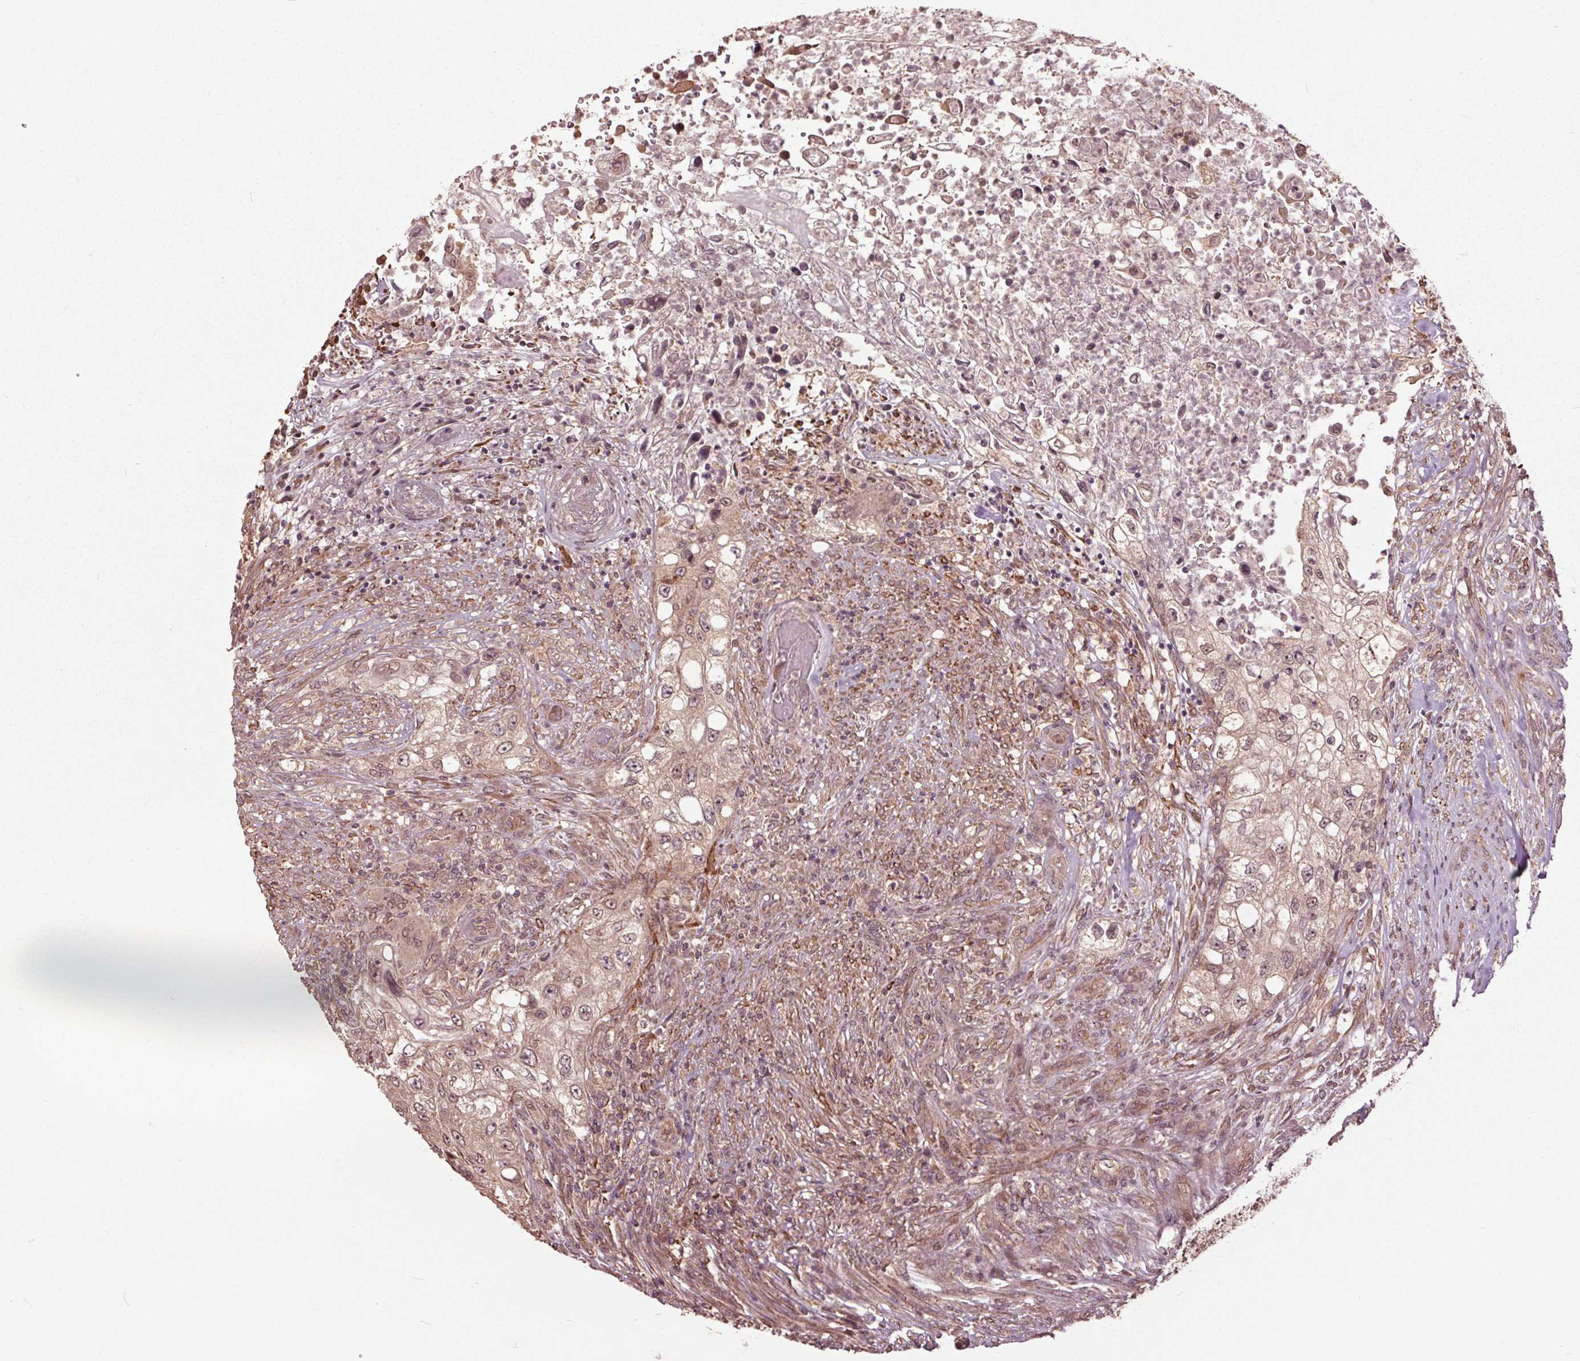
{"staining": {"intensity": "weak", "quantity": ">75%", "location": "cytoplasmic/membranous,nuclear"}, "tissue": "urothelial cancer", "cell_type": "Tumor cells", "image_type": "cancer", "snomed": [{"axis": "morphology", "description": "Urothelial carcinoma, High grade"}, {"axis": "topography", "description": "Urinary bladder"}], "caption": "Immunohistochemistry (IHC) photomicrograph of neoplastic tissue: urothelial carcinoma (high-grade) stained using IHC reveals low levels of weak protein expression localized specifically in the cytoplasmic/membranous and nuclear of tumor cells, appearing as a cytoplasmic/membranous and nuclear brown color.", "gene": "CEP95", "patient": {"sex": "female", "age": 60}}